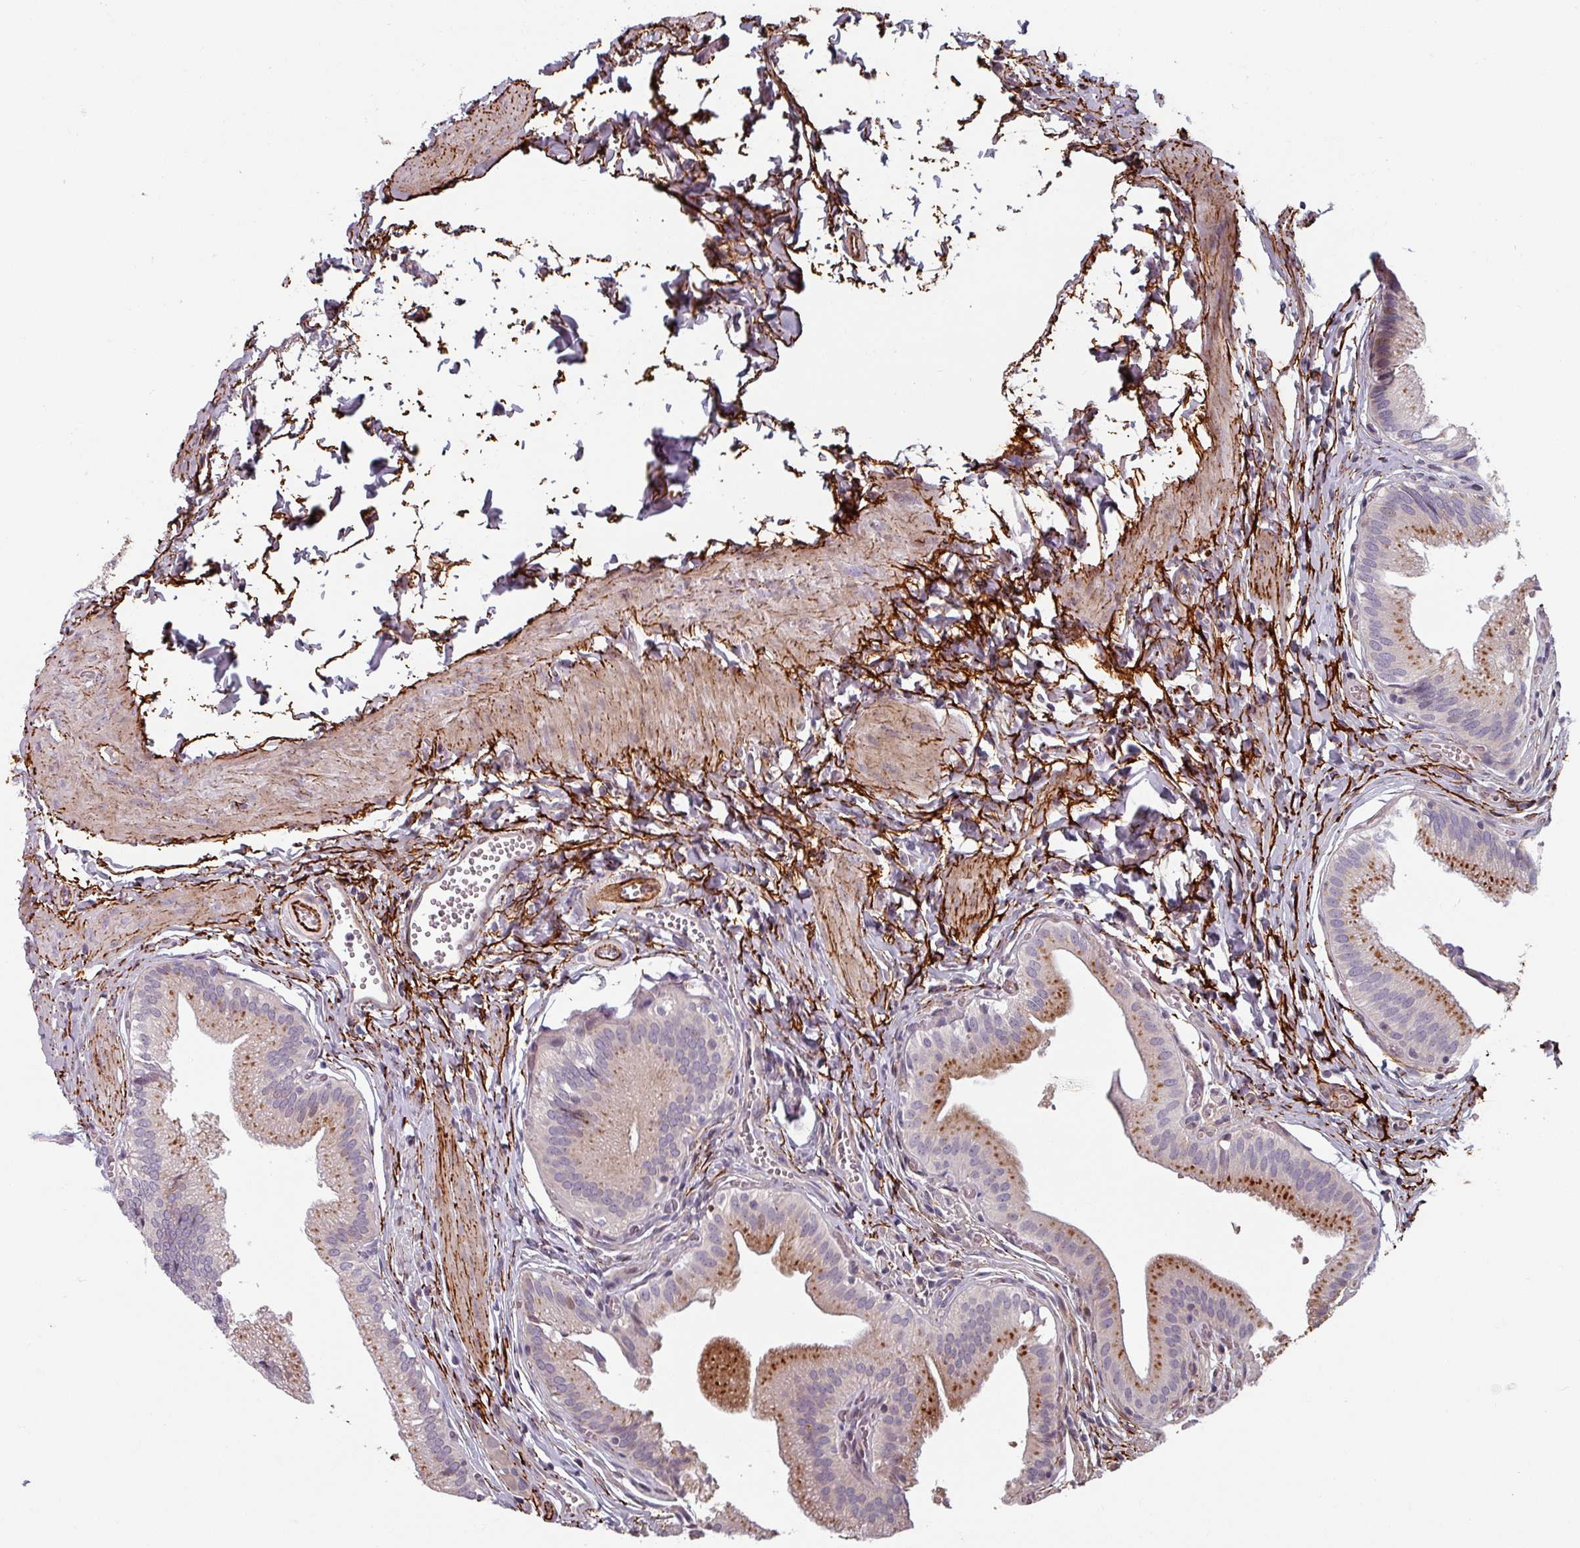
{"staining": {"intensity": "strong", "quantity": "25%-75%", "location": "cytoplasmic/membranous"}, "tissue": "gallbladder", "cell_type": "Glandular cells", "image_type": "normal", "snomed": [{"axis": "morphology", "description": "Normal tissue, NOS"}, {"axis": "topography", "description": "Gallbladder"}, {"axis": "topography", "description": "Peripheral nerve tissue"}], "caption": "Immunohistochemical staining of normal human gallbladder shows strong cytoplasmic/membranous protein expression in about 25%-75% of glandular cells. (DAB (3,3'-diaminobenzidine) IHC, brown staining for protein, blue staining for nuclei).", "gene": "CYB5RL", "patient": {"sex": "male", "age": 17}}